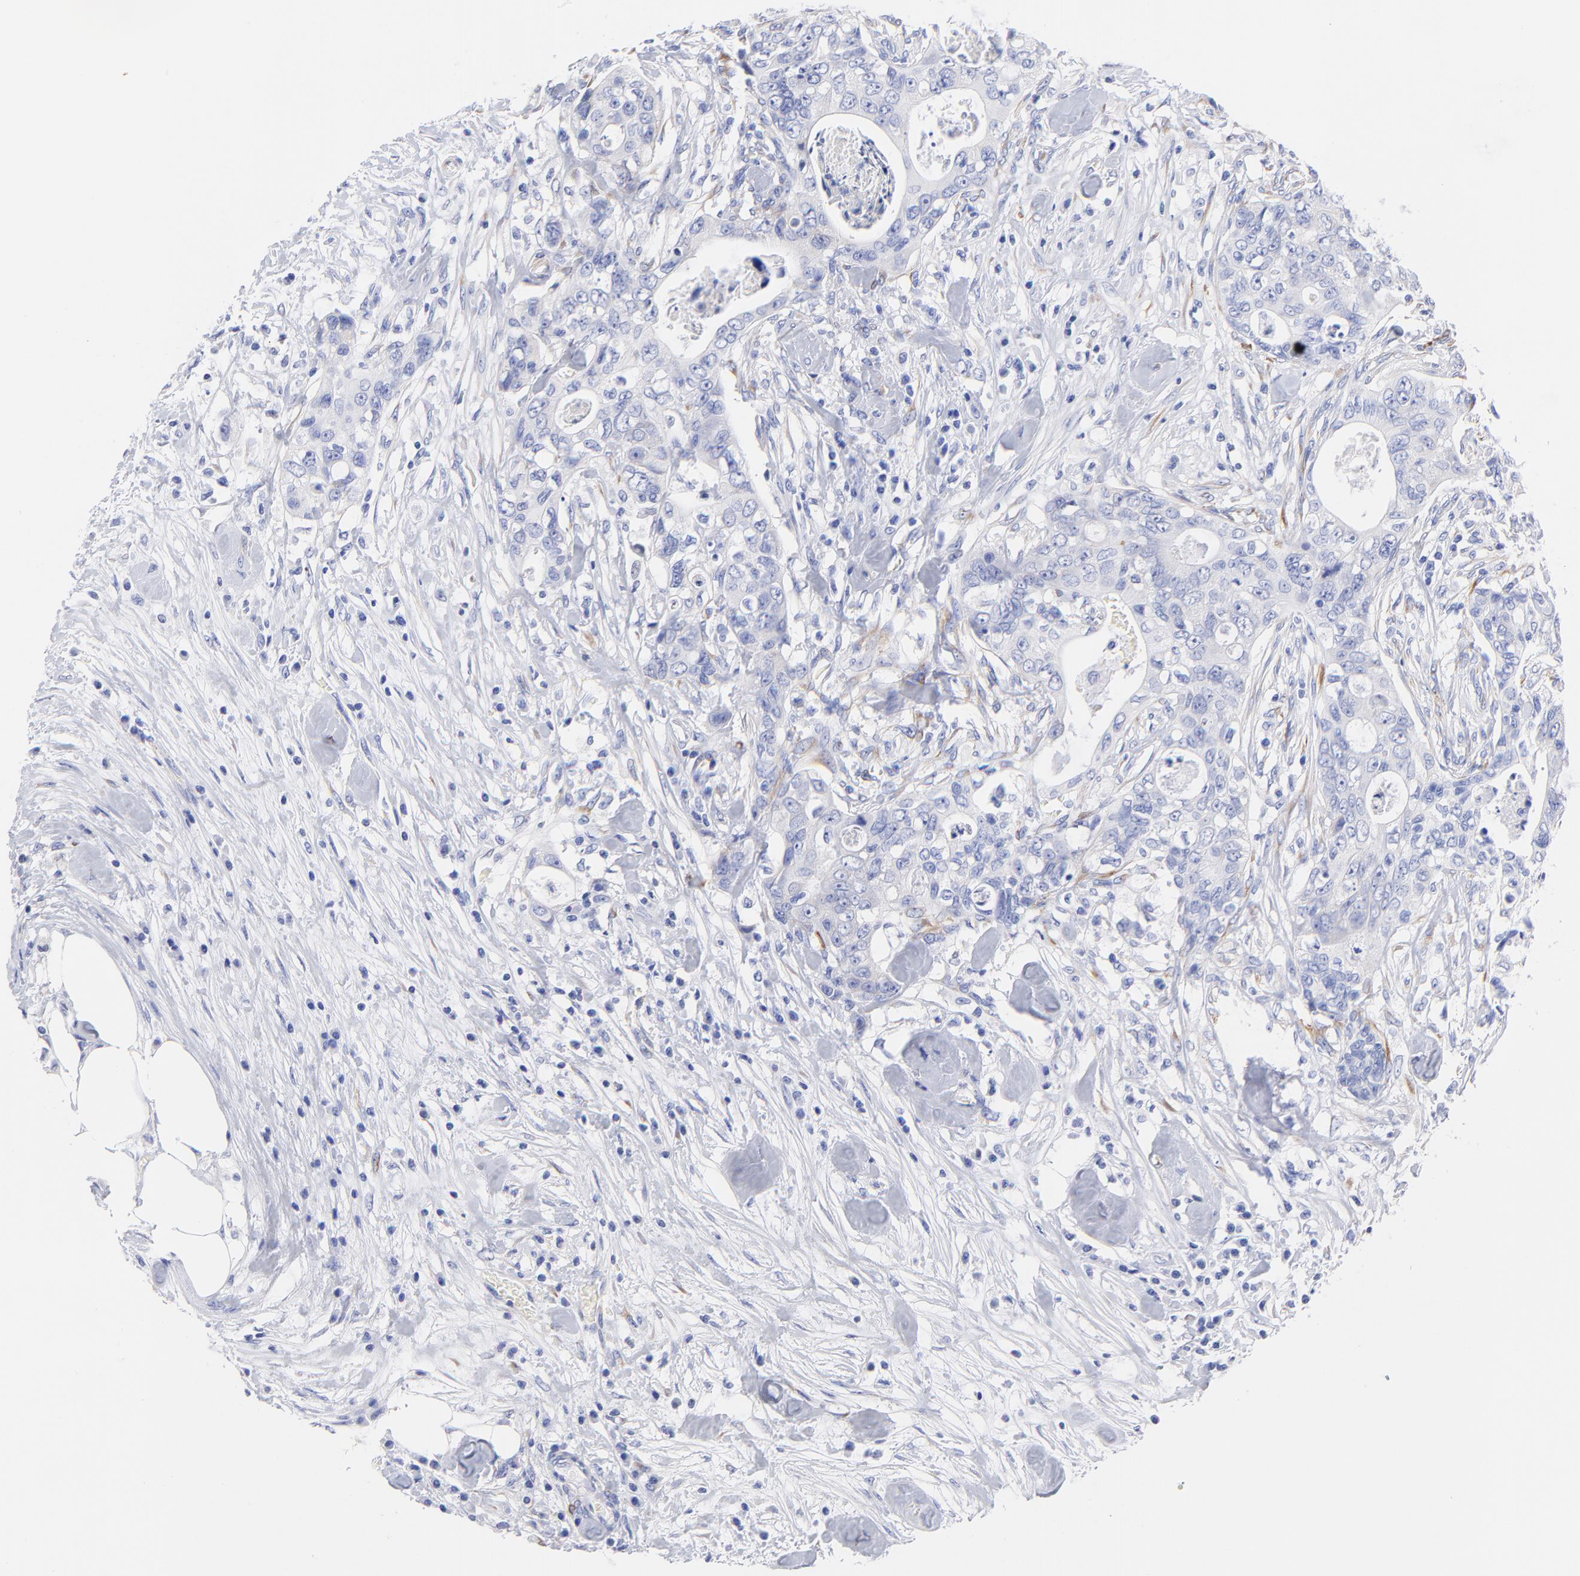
{"staining": {"intensity": "negative", "quantity": "none", "location": "none"}, "tissue": "colorectal cancer", "cell_type": "Tumor cells", "image_type": "cancer", "snomed": [{"axis": "morphology", "description": "Adenocarcinoma, NOS"}, {"axis": "topography", "description": "Rectum"}], "caption": "IHC image of colorectal cancer stained for a protein (brown), which shows no positivity in tumor cells.", "gene": "C1QTNF6", "patient": {"sex": "female", "age": 57}}